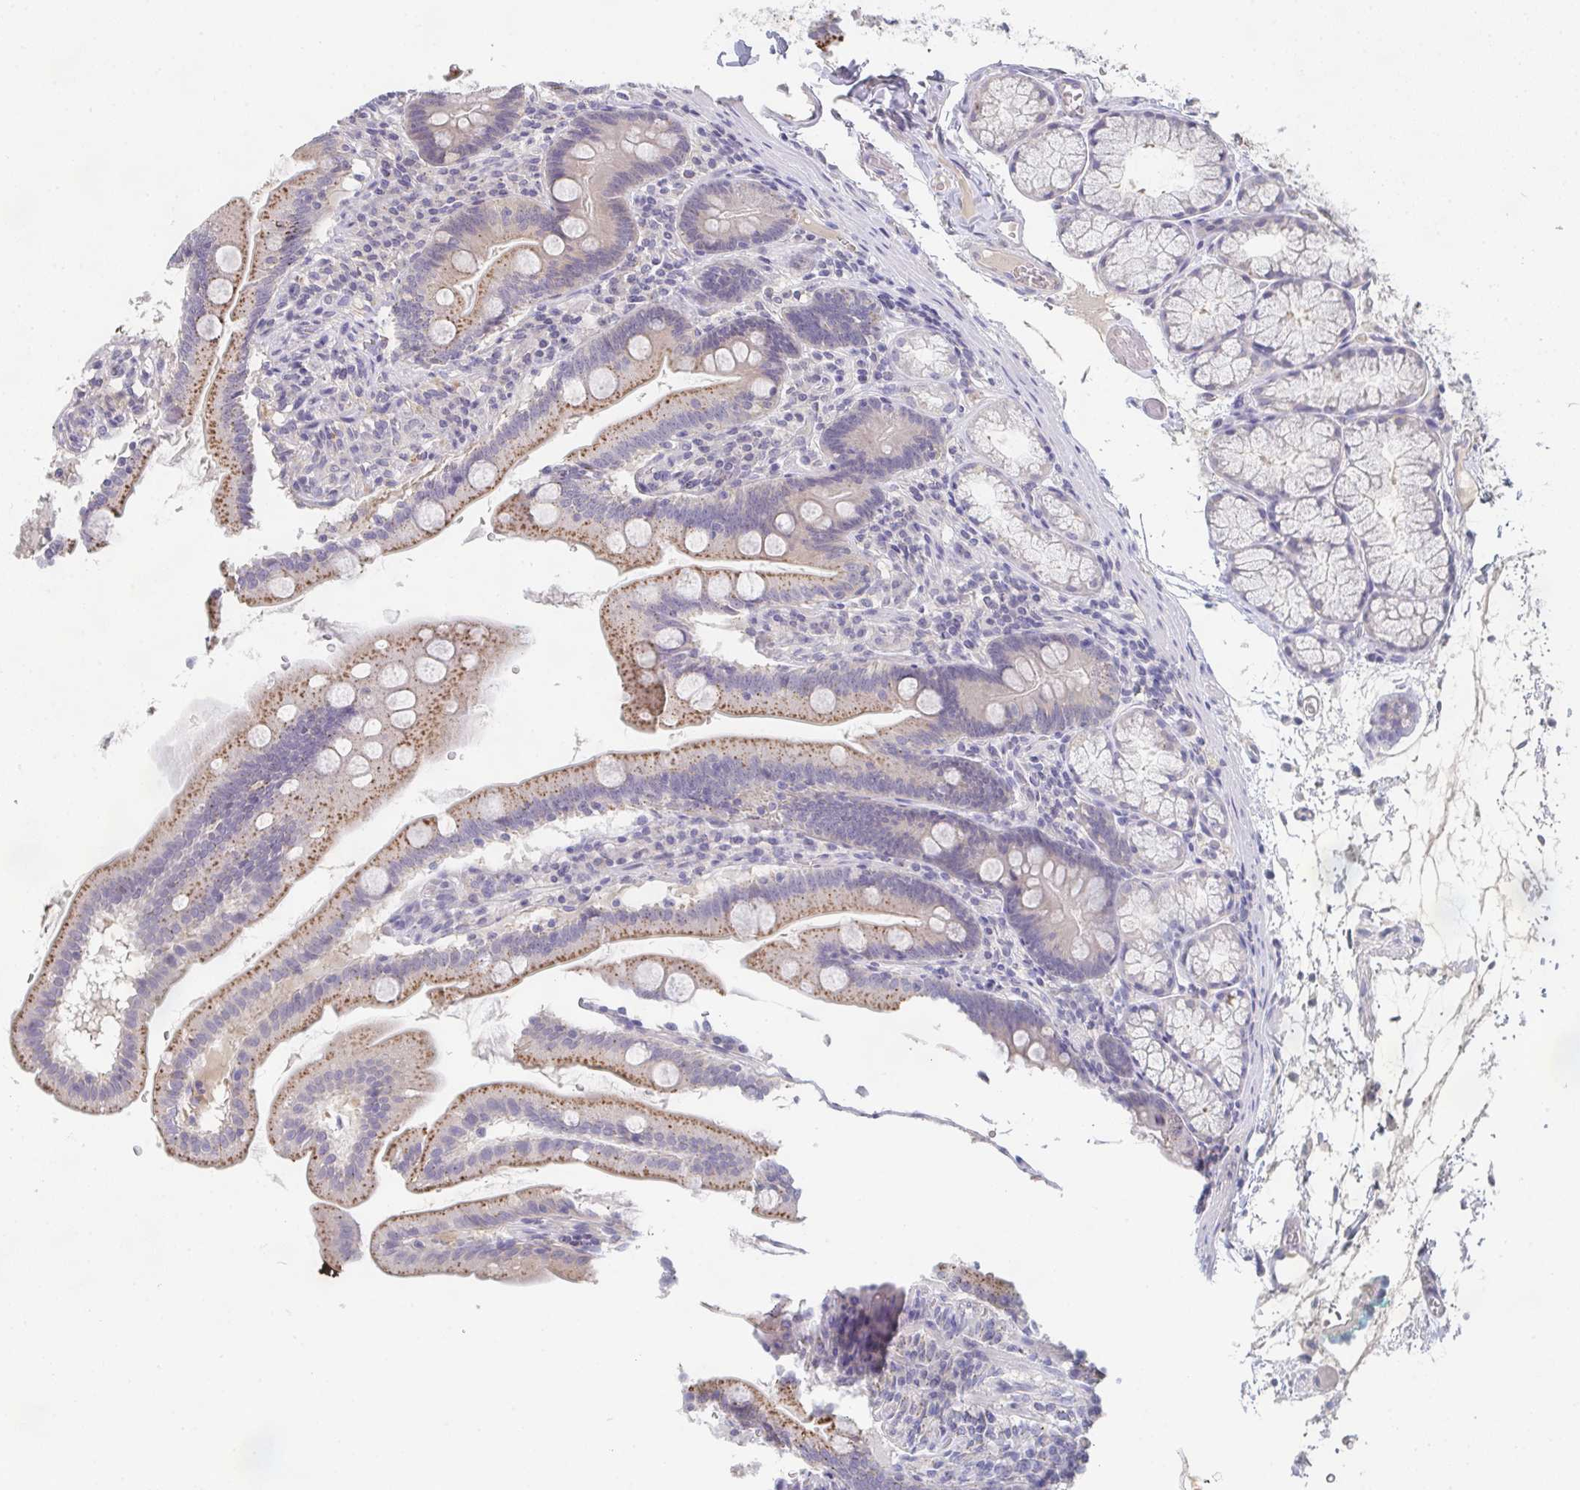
{"staining": {"intensity": "moderate", "quantity": ">75%", "location": "cytoplasmic/membranous"}, "tissue": "duodenum", "cell_type": "Glandular cells", "image_type": "normal", "snomed": [{"axis": "morphology", "description": "Normal tissue, NOS"}, {"axis": "topography", "description": "Duodenum"}], "caption": "Immunohistochemical staining of benign human duodenum reveals moderate cytoplasmic/membranous protein positivity in approximately >75% of glandular cells.", "gene": "CHMP5", "patient": {"sex": "female", "age": 67}}